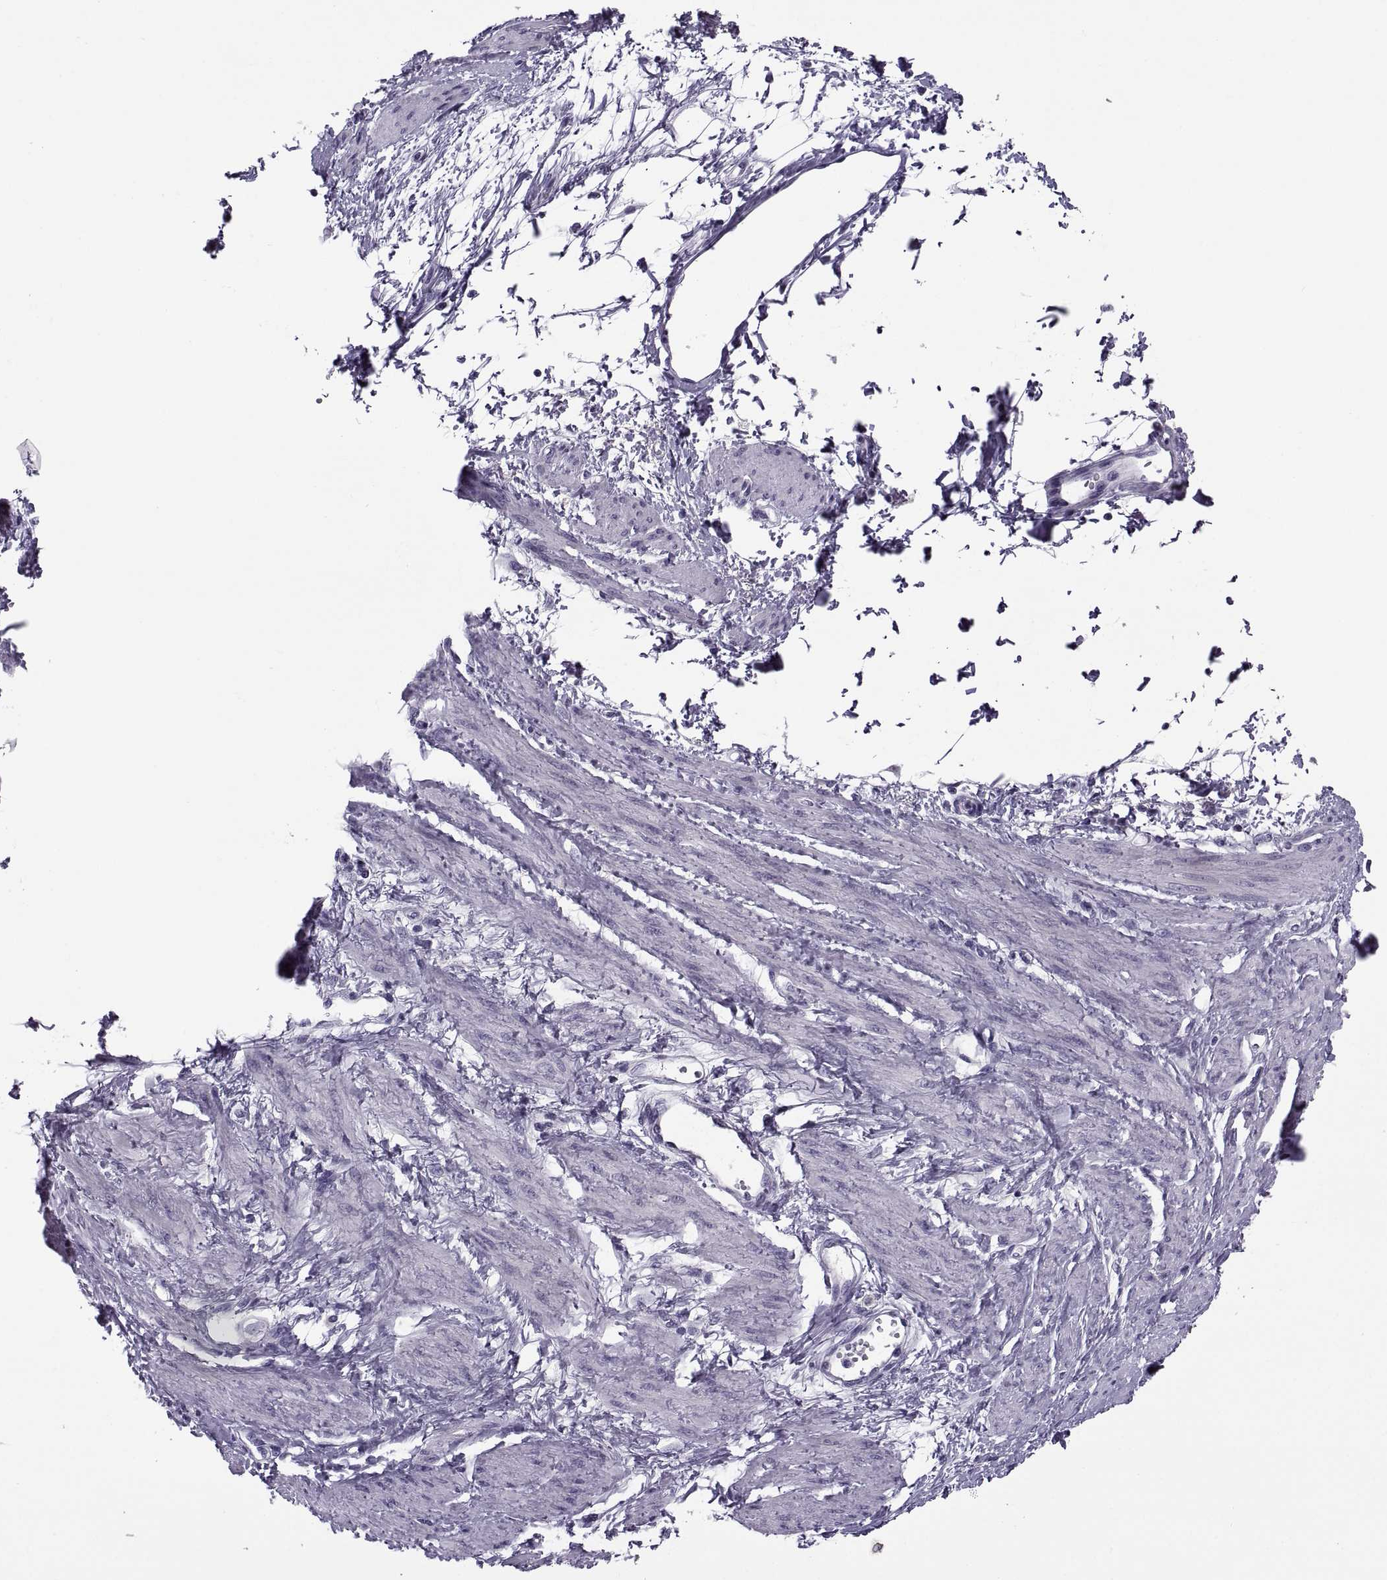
{"staining": {"intensity": "negative", "quantity": "none", "location": "none"}, "tissue": "smooth muscle", "cell_type": "Smooth muscle cells", "image_type": "normal", "snomed": [{"axis": "morphology", "description": "Normal tissue, NOS"}, {"axis": "topography", "description": "Smooth muscle"}, {"axis": "topography", "description": "Uterus"}], "caption": "Immunohistochemistry (IHC) histopathology image of benign human smooth muscle stained for a protein (brown), which demonstrates no positivity in smooth muscle cells. (Immunohistochemistry (IHC), brightfield microscopy, high magnification).", "gene": "MAGEB1", "patient": {"sex": "female", "age": 39}}